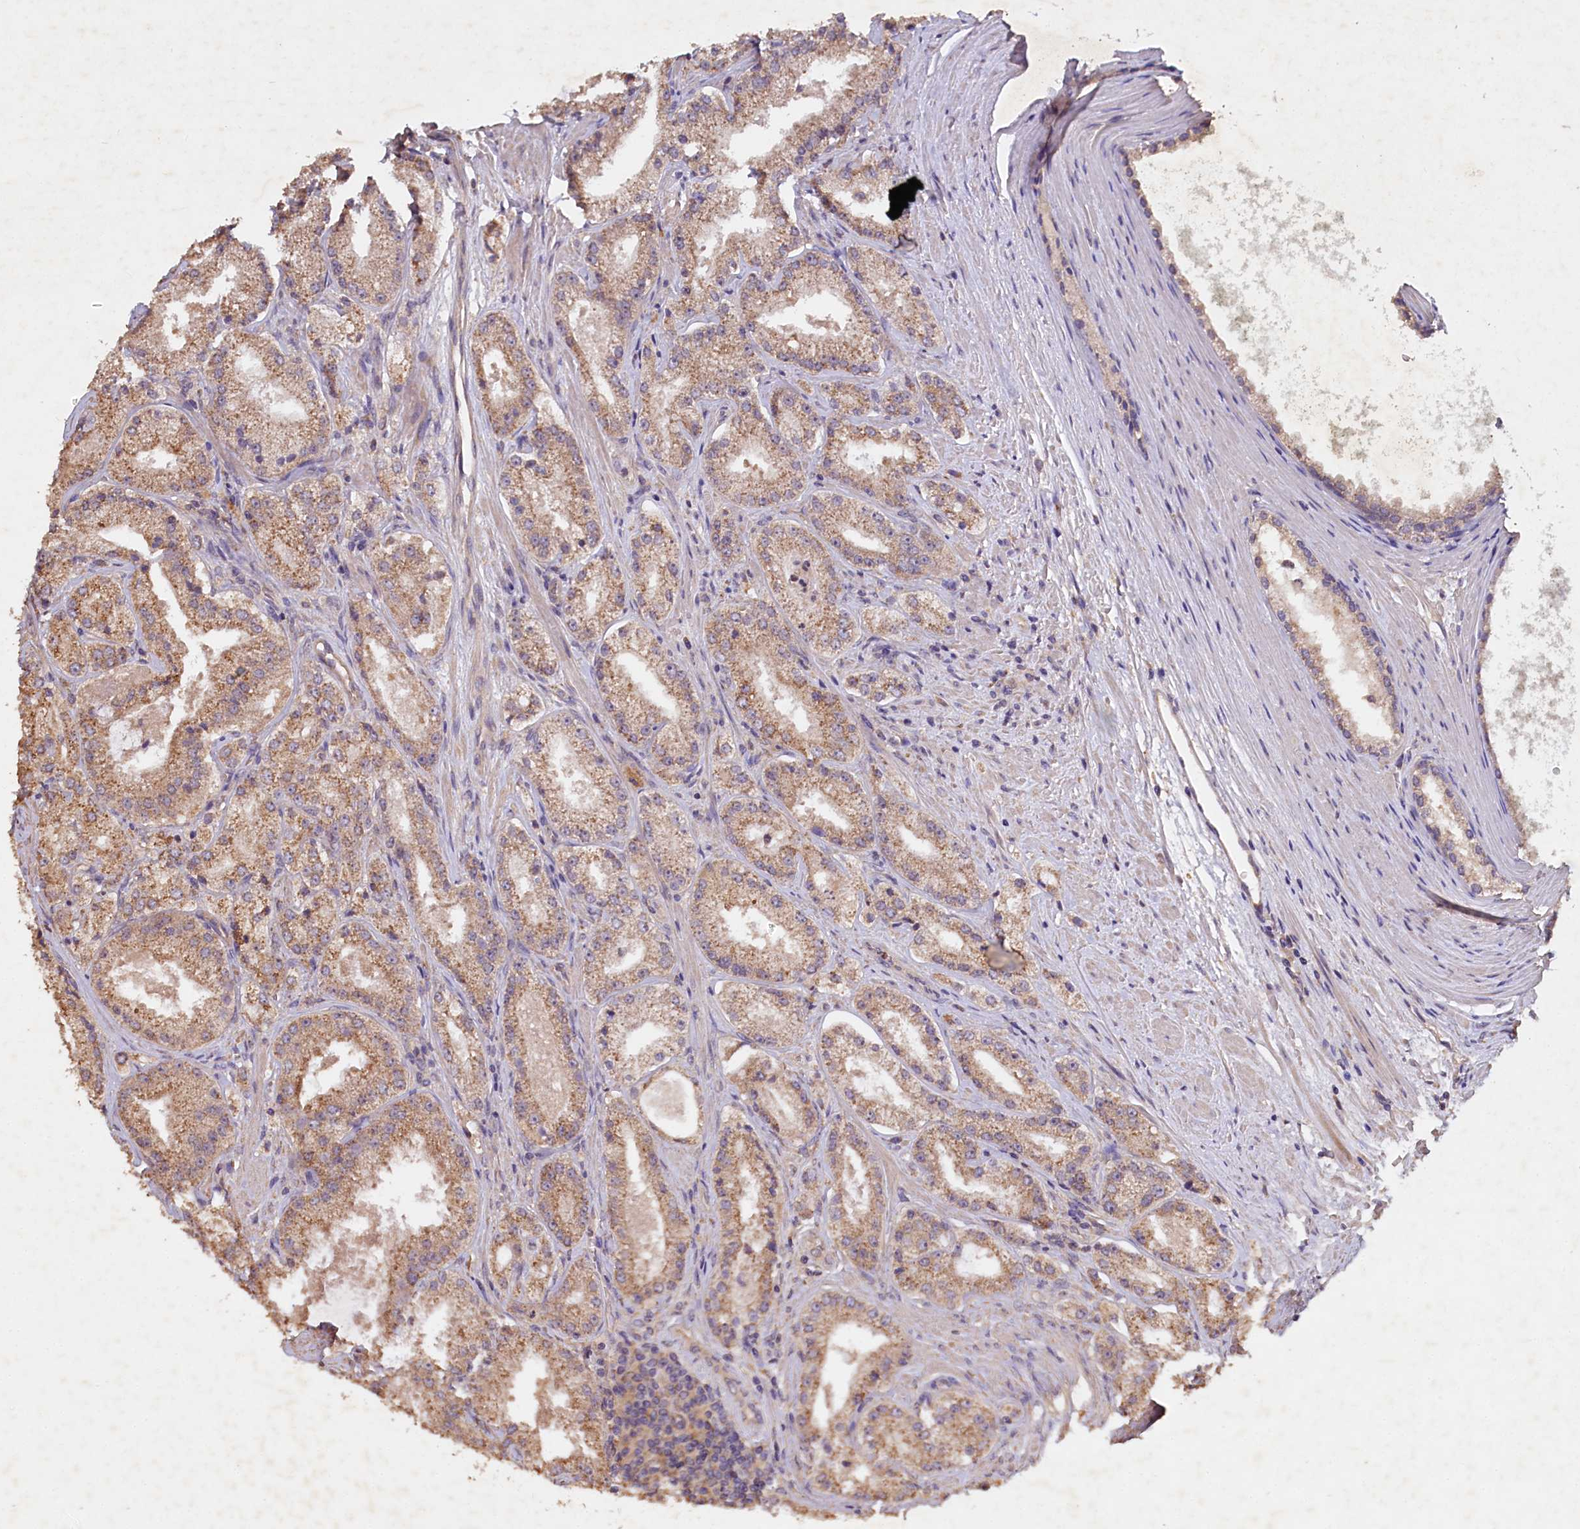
{"staining": {"intensity": "moderate", "quantity": ">75%", "location": "cytoplasmic/membranous"}, "tissue": "prostate cancer", "cell_type": "Tumor cells", "image_type": "cancer", "snomed": [{"axis": "morphology", "description": "Adenocarcinoma, Low grade"}, {"axis": "topography", "description": "Prostate"}], "caption": "The photomicrograph displays a brown stain indicating the presence of a protein in the cytoplasmic/membranous of tumor cells in adenocarcinoma (low-grade) (prostate).", "gene": "ETFBKMT", "patient": {"sex": "male", "age": 69}}